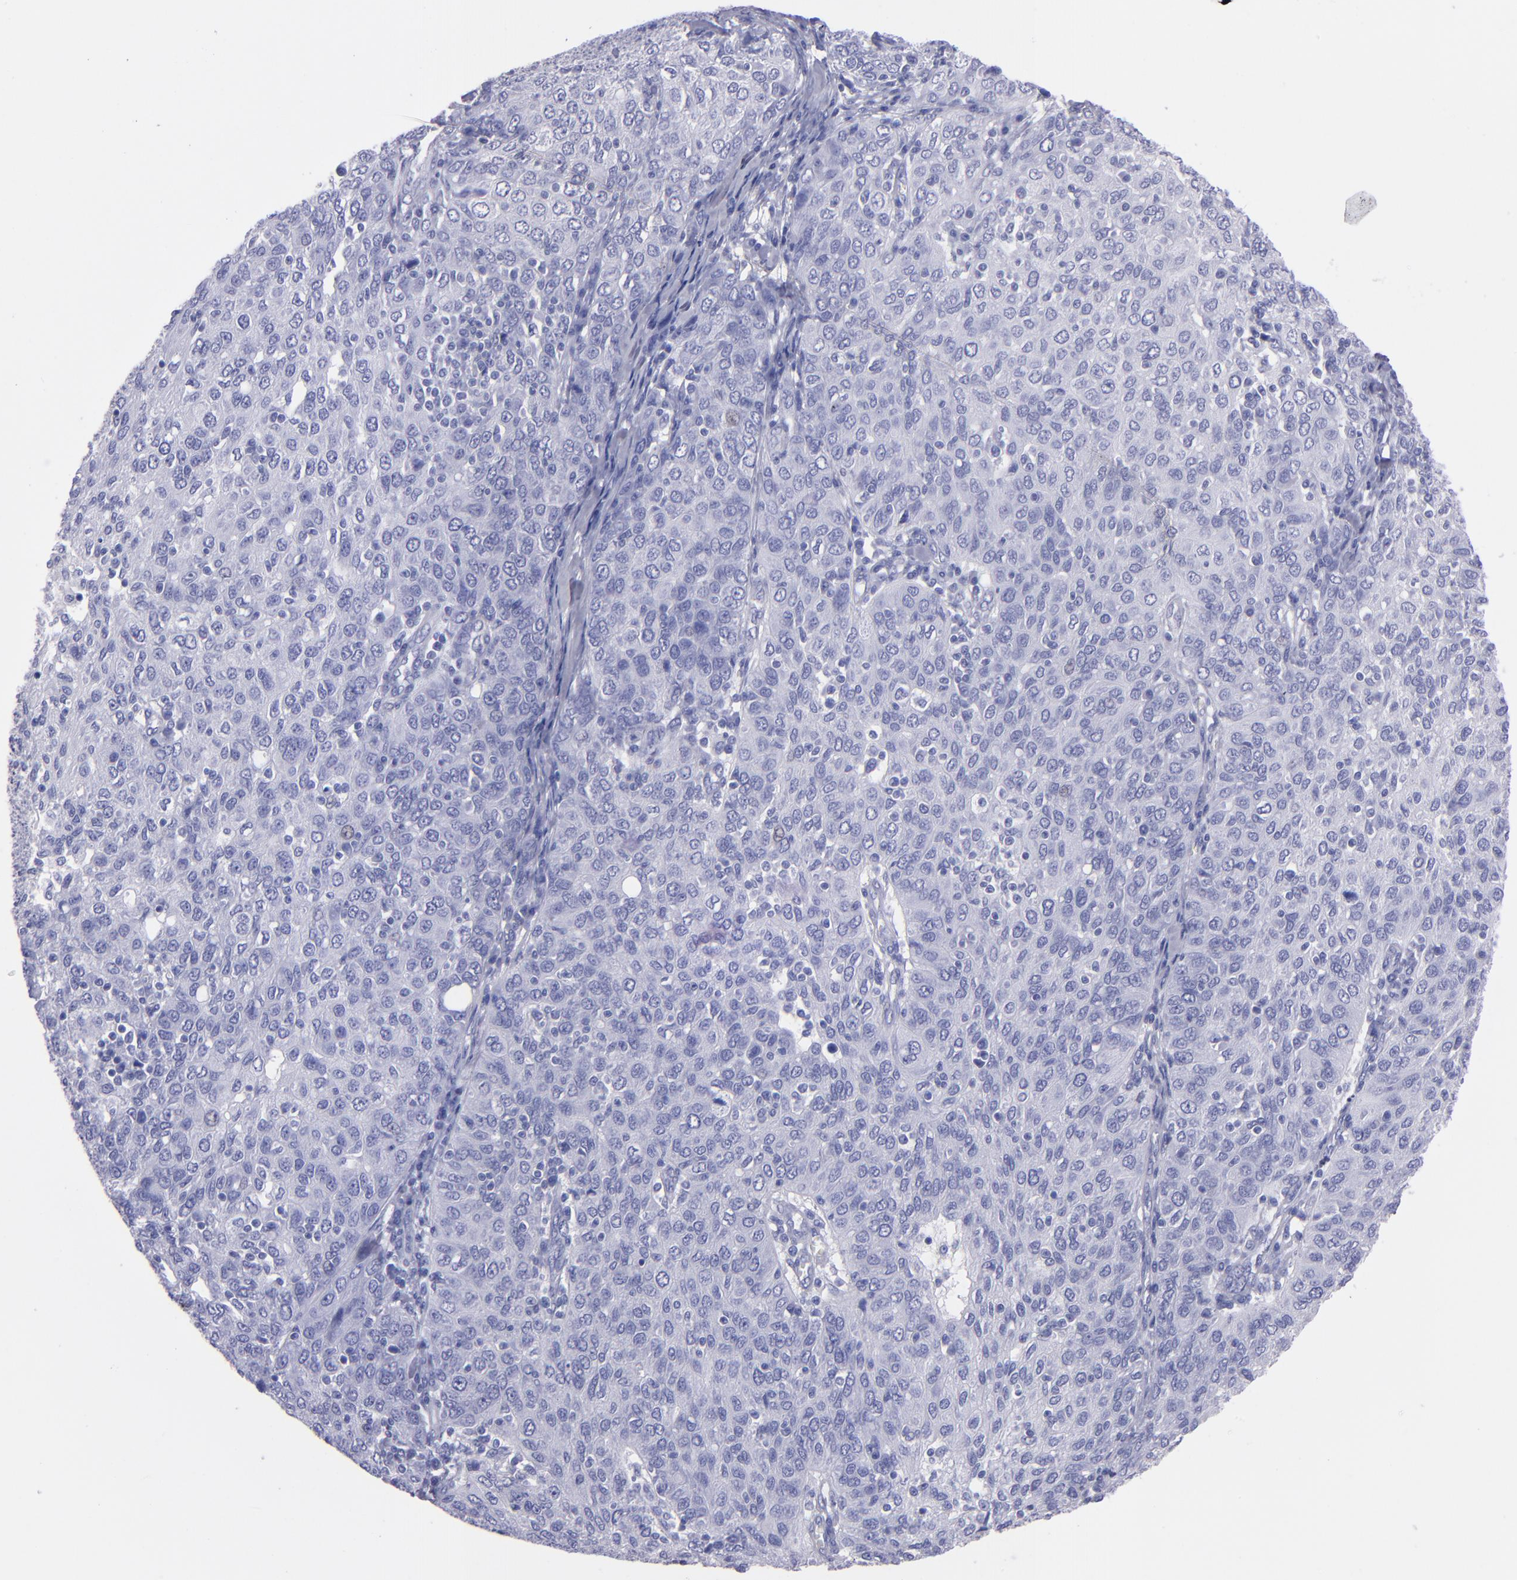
{"staining": {"intensity": "negative", "quantity": "none", "location": "none"}, "tissue": "ovarian cancer", "cell_type": "Tumor cells", "image_type": "cancer", "snomed": [{"axis": "morphology", "description": "Carcinoma, endometroid"}, {"axis": "topography", "description": "Ovary"}], "caption": "A photomicrograph of ovarian cancer (endometroid carcinoma) stained for a protein displays no brown staining in tumor cells. (Brightfield microscopy of DAB (3,3'-diaminobenzidine) IHC at high magnification).", "gene": "TG", "patient": {"sex": "female", "age": 50}}